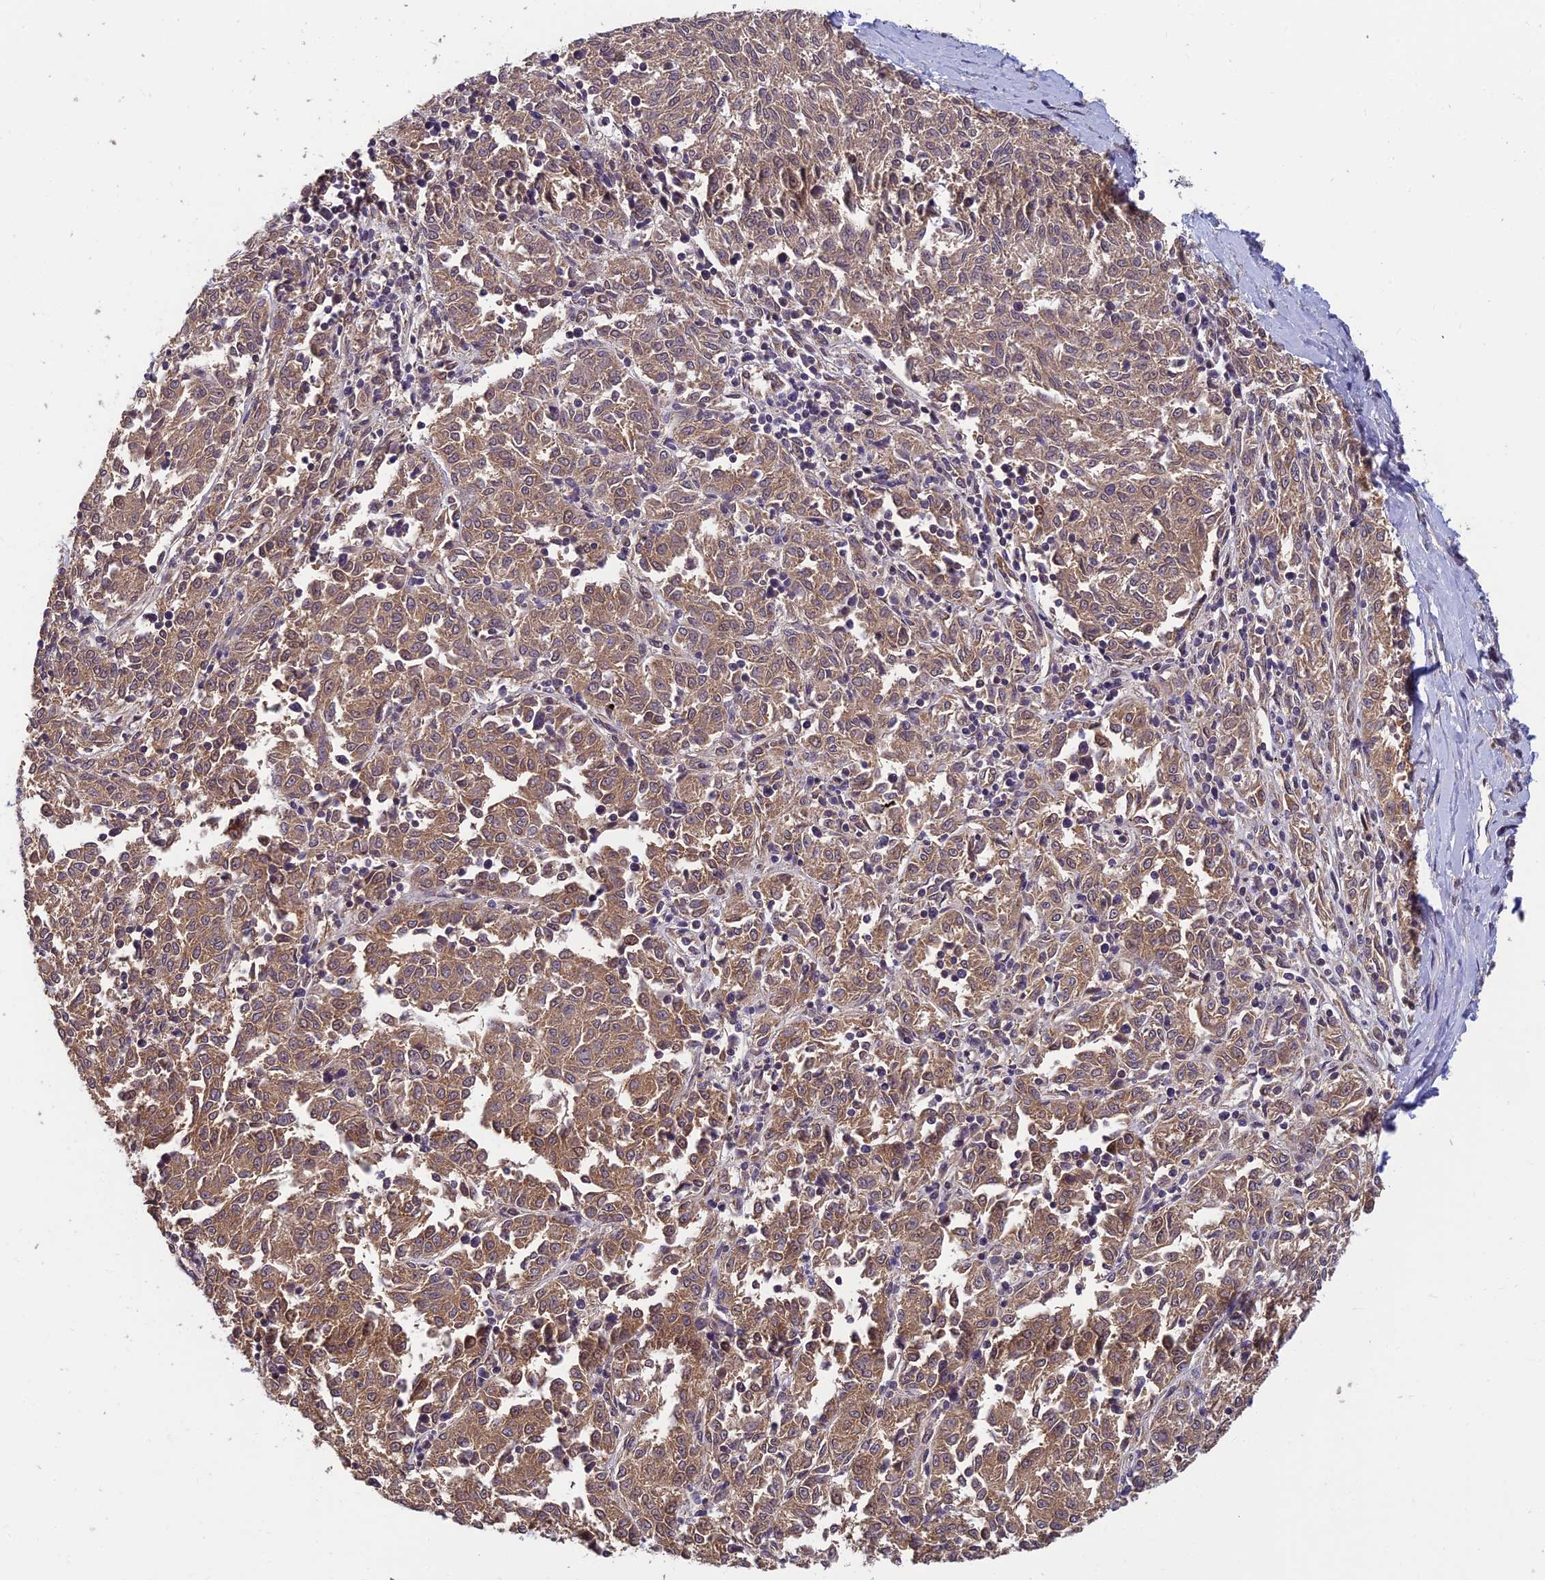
{"staining": {"intensity": "moderate", "quantity": ">75%", "location": "cytoplasmic/membranous"}, "tissue": "melanoma", "cell_type": "Tumor cells", "image_type": "cancer", "snomed": [{"axis": "morphology", "description": "Malignant melanoma, NOS"}, {"axis": "topography", "description": "Skin"}], "caption": "Brown immunohistochemical staining in human malignant melanoma displays moderate cytoplasmic/membranous expression in approximately >75% of tumor cells.", "gene": "PIKFYVE", "patient": {"sex": "female", "age": 72}}